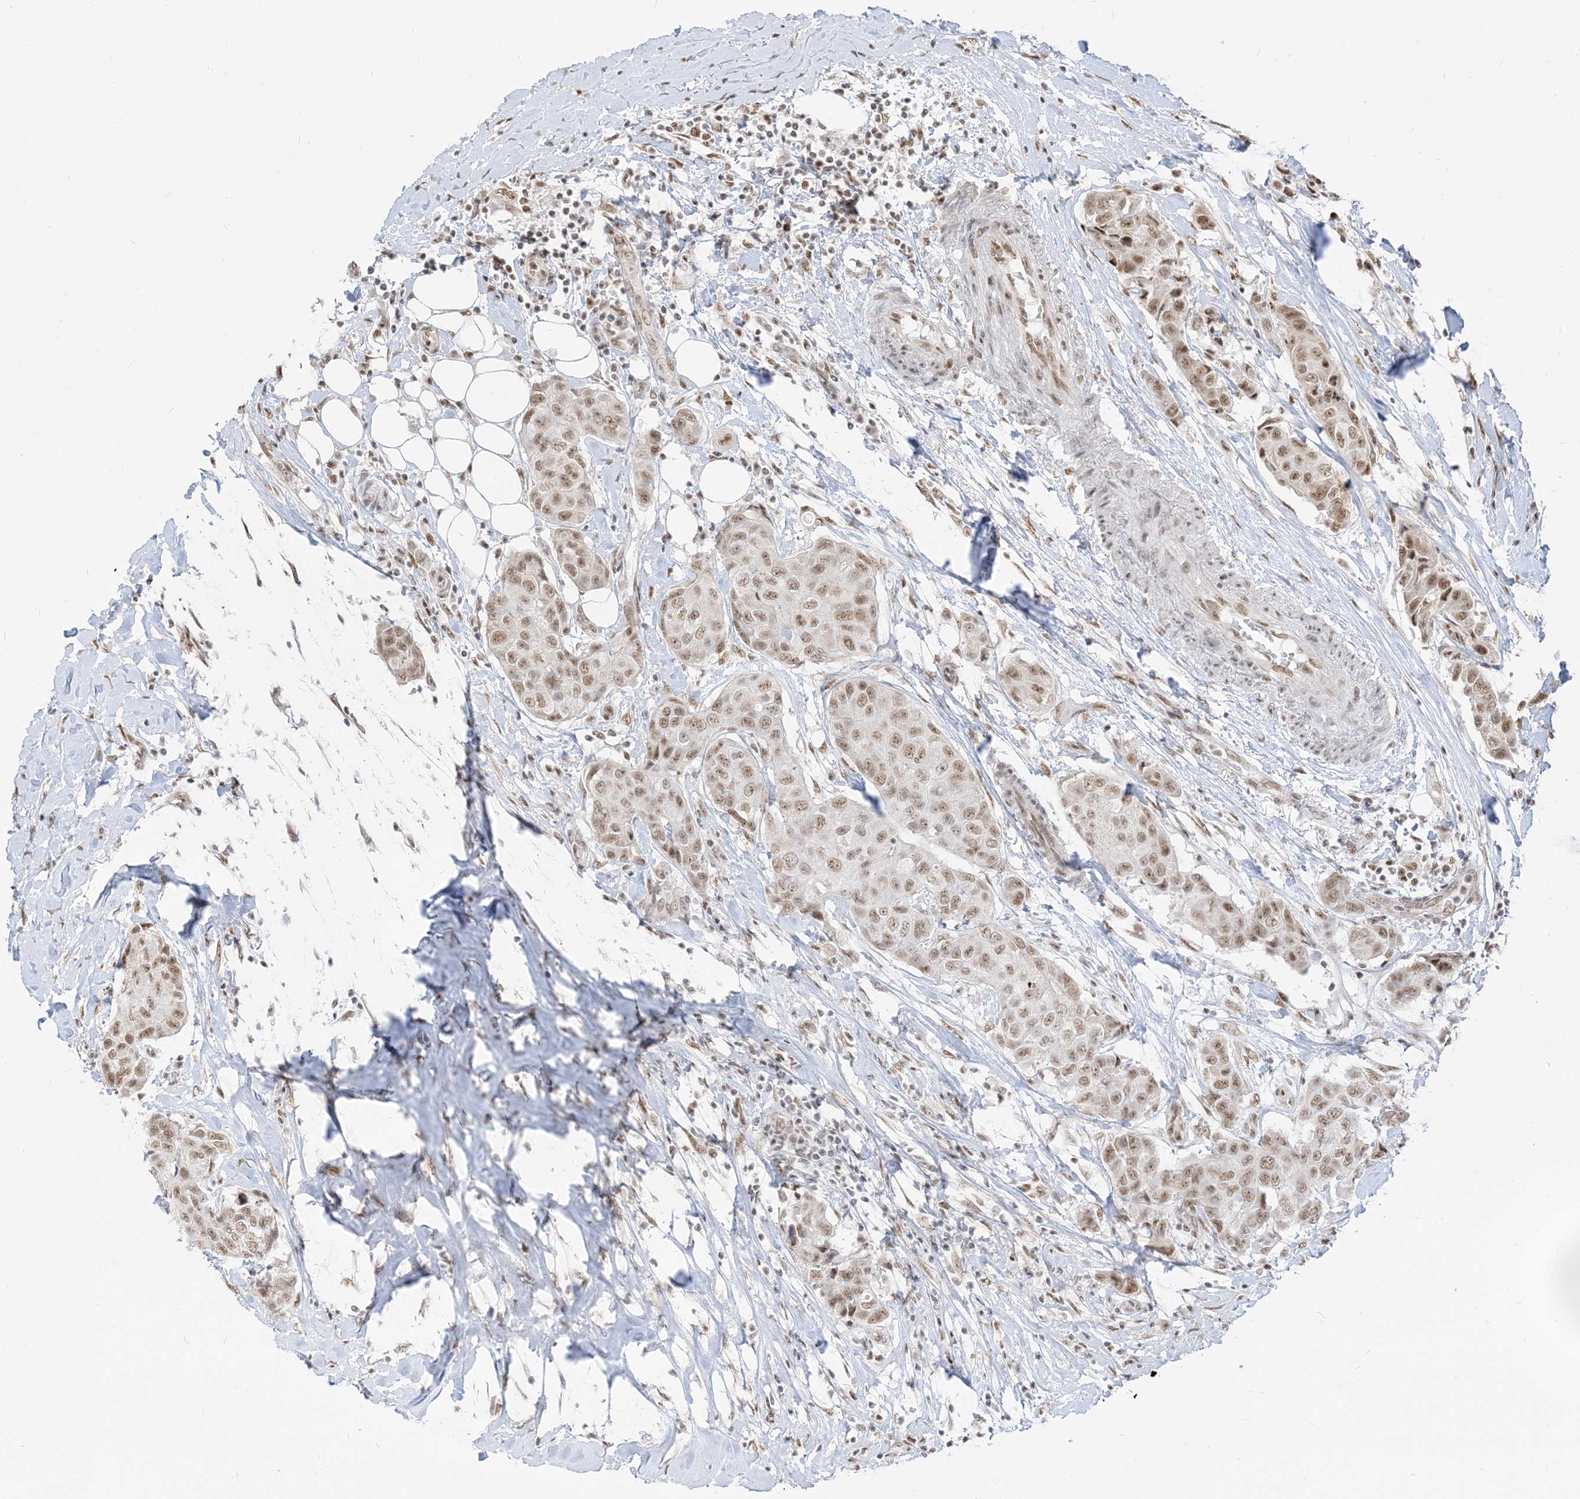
{"staining": {"intensity": "weak", "quantity": ">75%", "location": "nuclear"}, "tissue": "breast cancer", "cell_type": "Tumor cells", "image_type": "cancer", "snomed": [{"axis": "morphology", "description": "Duct carcinoma"}, {"axis": "topography", "description": "Breast"}], "caption": "Immunohistochemical staining of breast invasive ductal carcinoma shows weak nuclear protein staining in approximately >75% of tumor cells.", "gene": "ARGLU1", "patient": {"sex": "female", "age": 80}}